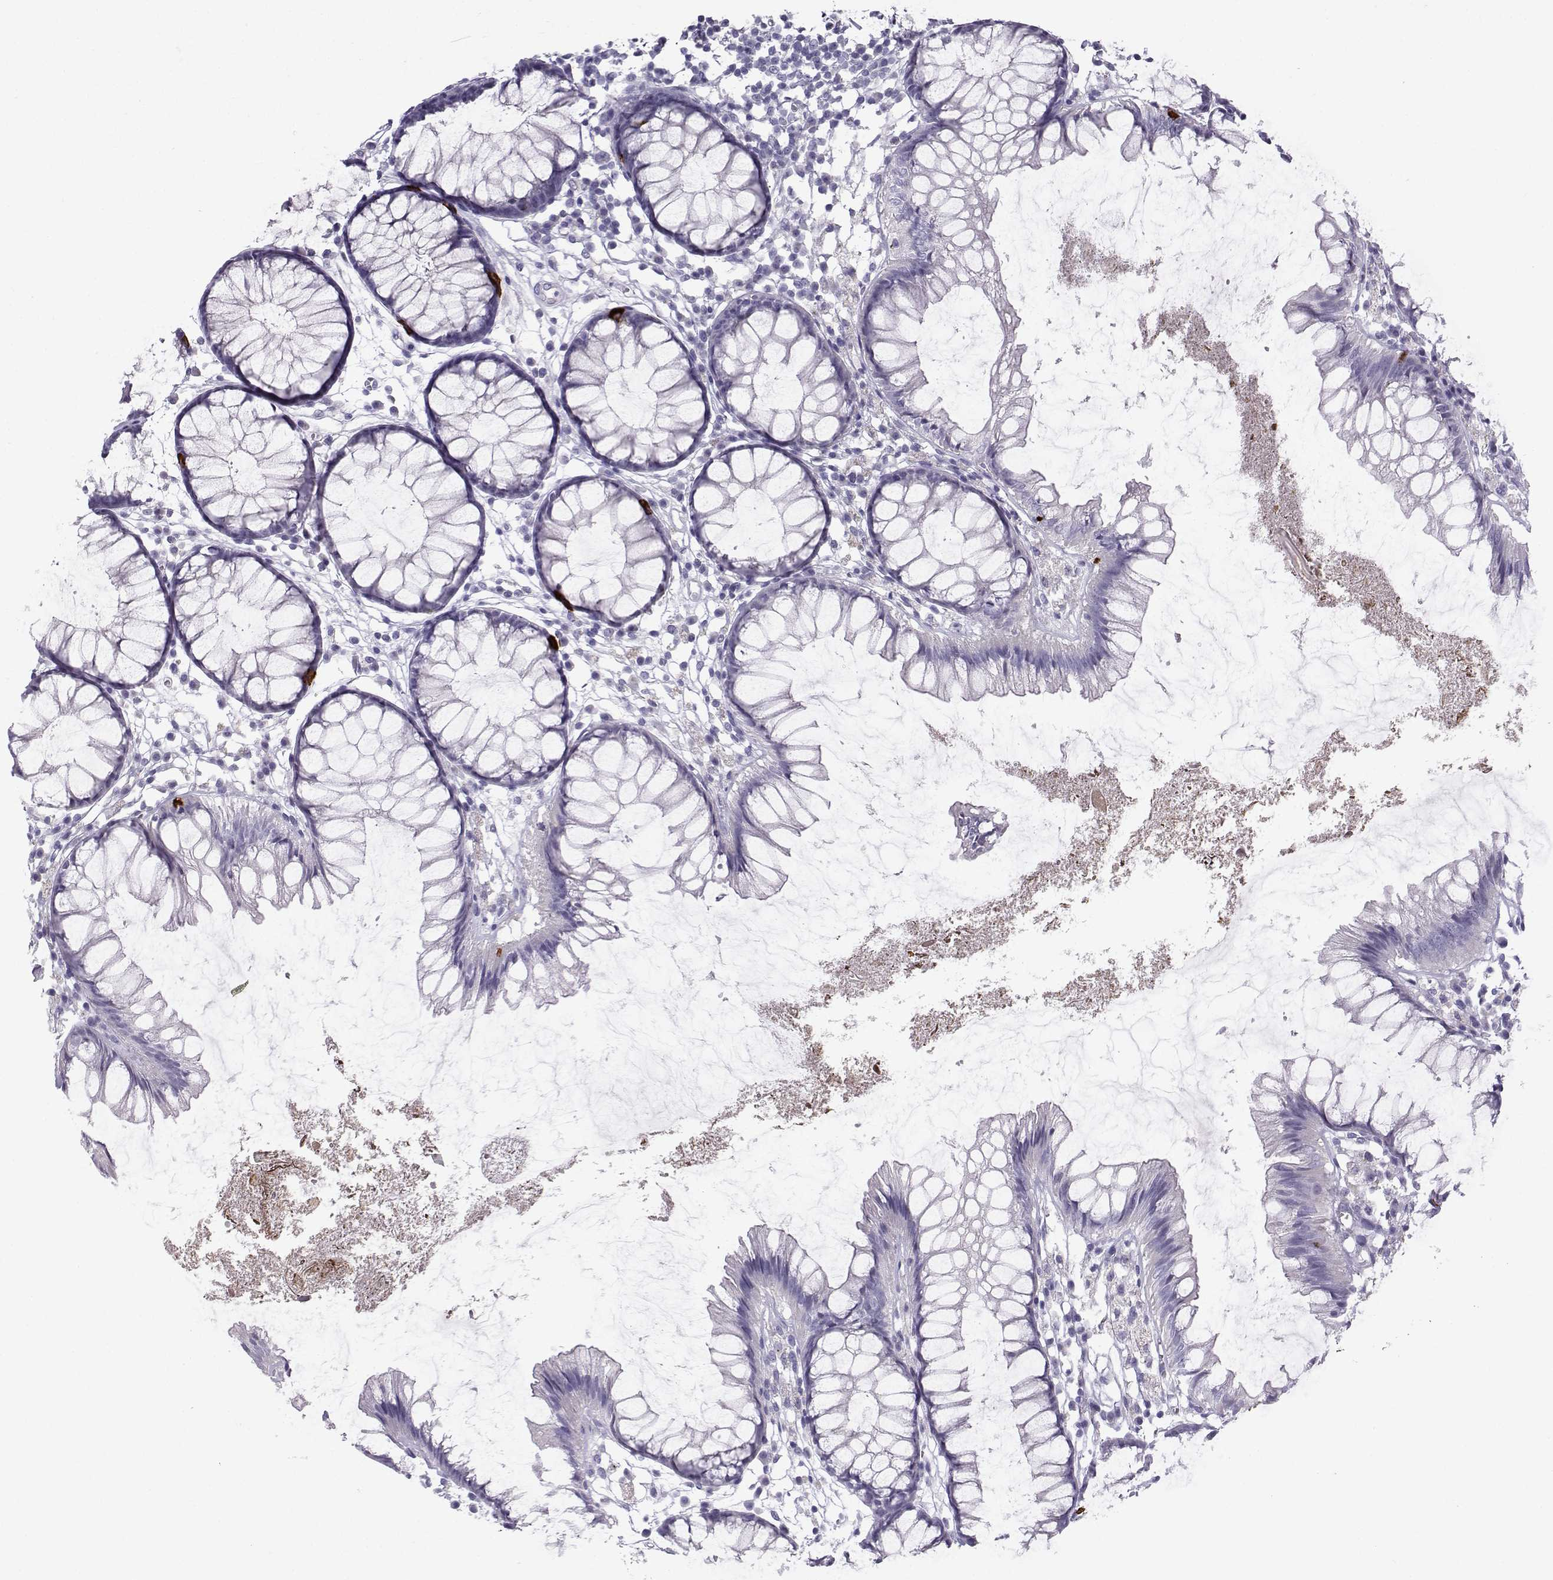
{"staining": {"intensity": "negative", "quantity": "none", "location": "none"}, "tissue": "colon", "cell_type": "Endothelial cells", "image_type": "normal", "snomed": [{"axis": "morphology", "description": "Normal tissue, NOS"}, {"axis": "morphology", "description": "Adenocarcinoma, NOS"}, {"axis": "topography", "description": "Colon"}], "caption": "IHC histopathology image of normal colon stained for a protein (brown), which reveals no staining in endothelial cells.", "gene": "ZBTB8B", "patient": {"sex": "male", "age": 65}}